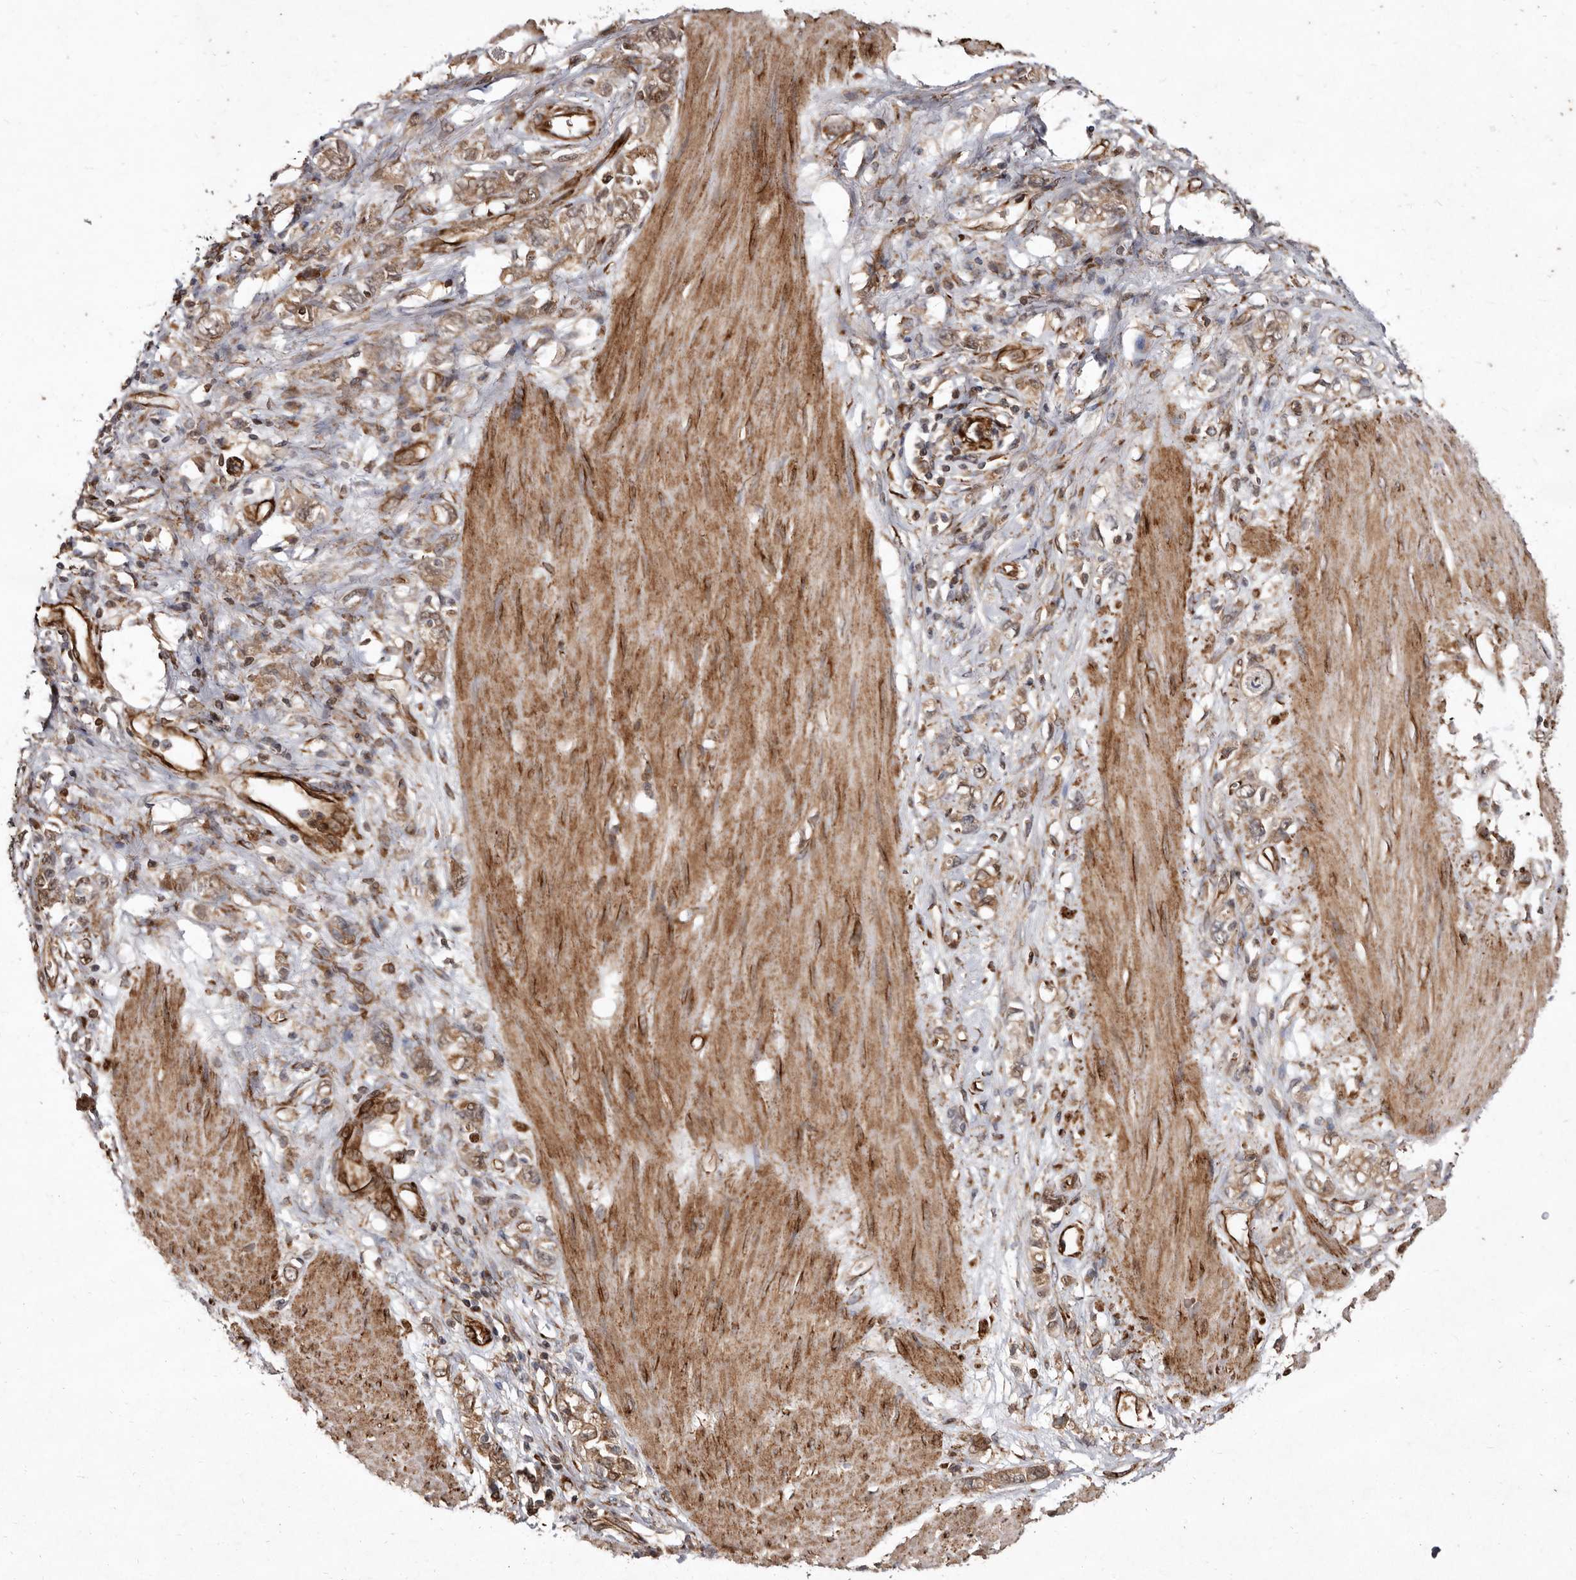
{"staining": {"intensity": "moderate", "quantity": ">75%", "location": "cytoplasmic/membranous"}, "tissue": "stomach cancer", "cell_type": "Tumor cells", "image_type": "cancer", "snomed": [{"axis": "morphology", "description": "Adenocarcinoma, NOS"}, {"axis": "topography", "description": "Stomach"}], "caption": "Immunohistochemical staining of stomach cancer (adenocarcinoma) reveals moderate cytoplasmic/membranous protein expression in about >75% of tumor cells.", "gene": "FLAD1", "patient": {"sex": "female", "age": 76}}